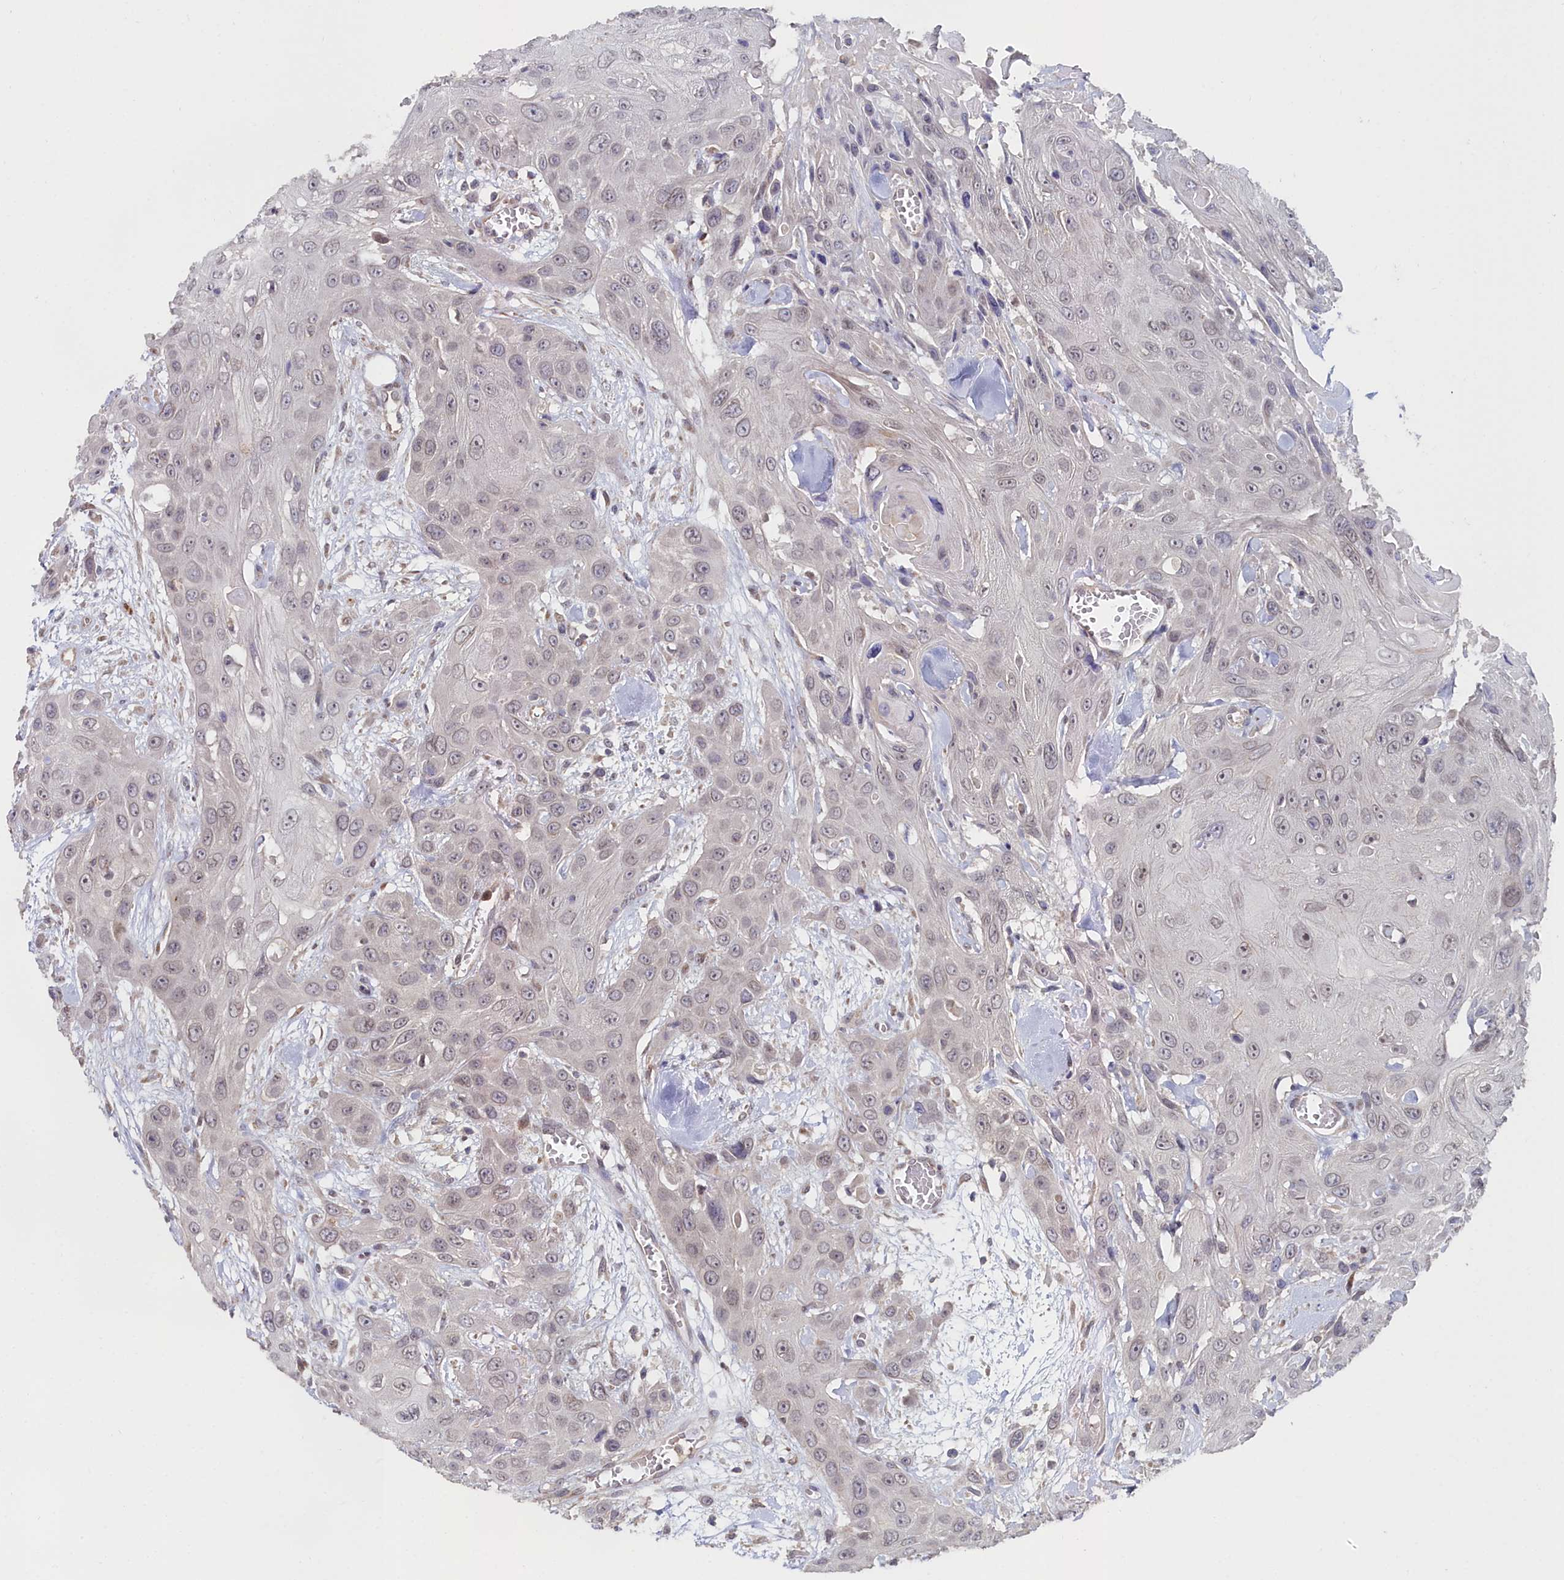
{"staining": {"intensity": "weak", "quantity": "<25%", "location": "nuclear"}, "tissue": "head and neck cancer", "cell_type": "Tumor cells", "image_type": "cancer", "snomed": [{"axis": "morphology", "description": "Squamous cell carcinoma, NOS"}, {"axis": "topography", "description": "Head-Neck"}], "caption": "IHC photomicrograph of neoplastic tissue: human head and neck cancer (squamous cell carcinoma) stained with DAB demonstrates no significant protein expression in tumor cells. The staining is performed using DAB (3,3'-diaminobenzidine) brown chromogen with nuclei counter-stained in using hematoxylin.", "gene": "C4orf19", "patient": {"sex": "male", "age": 81}}